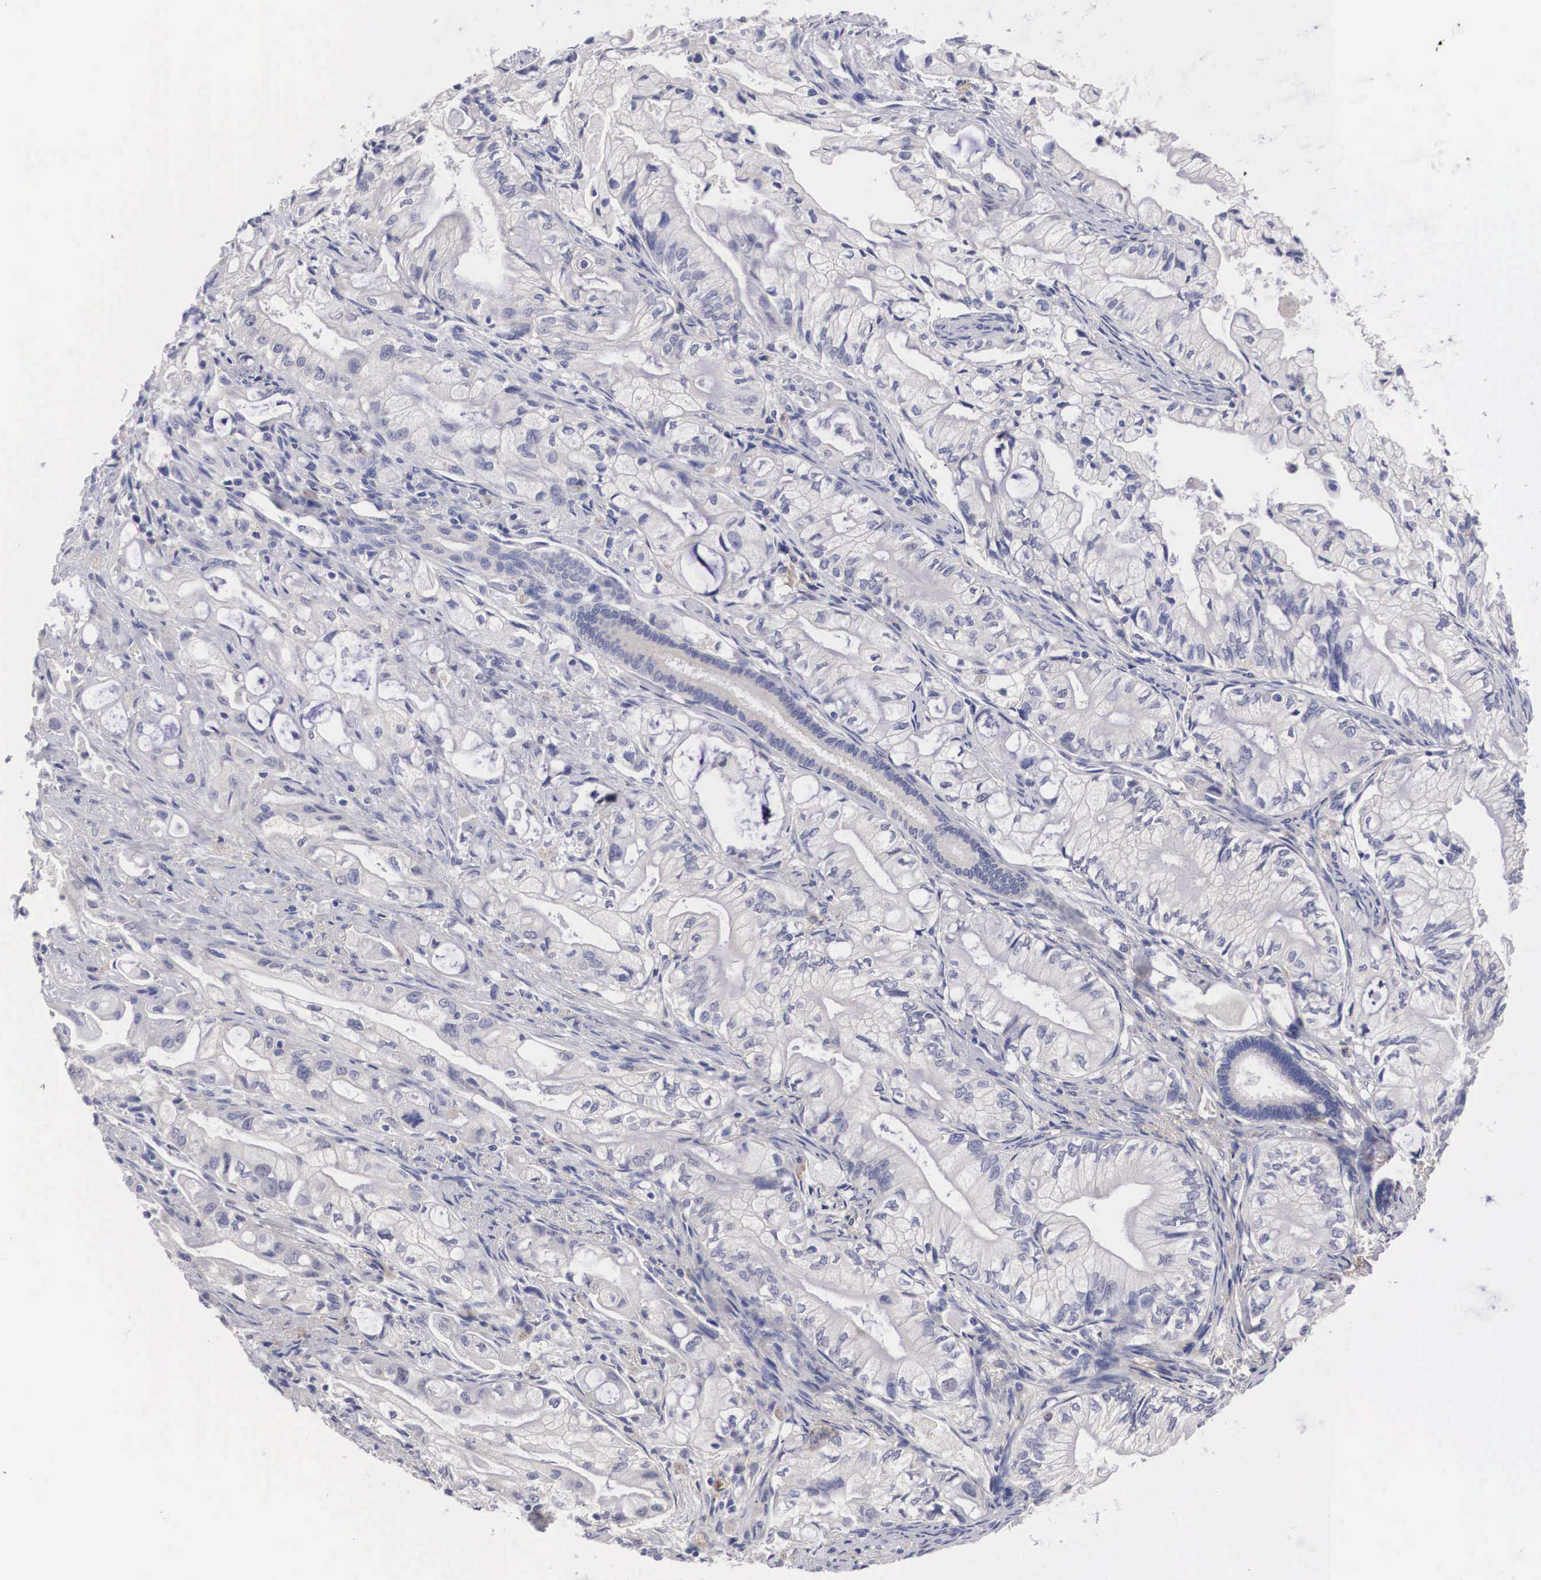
{"staining": {"intensity": "negative", "quantity": "none", "location": "none"}, "tissue": "pancreatic cancer", "cell_type": "Tumor cells", "image_type": "cancer", "snomed": [{"axis": "morphology", "description": "Adenocarcinoma, NOS"}, {"axis": "topography", "description": "Pancreas"}], "caption": "Immunohistochemistry (IHC) histopathology image of human pancreatic cancer stained for a protein (brown), which displays no expression in tumor cells.", "gene": "ABHD4", "patient": {"sex": "male", "age": 79}}